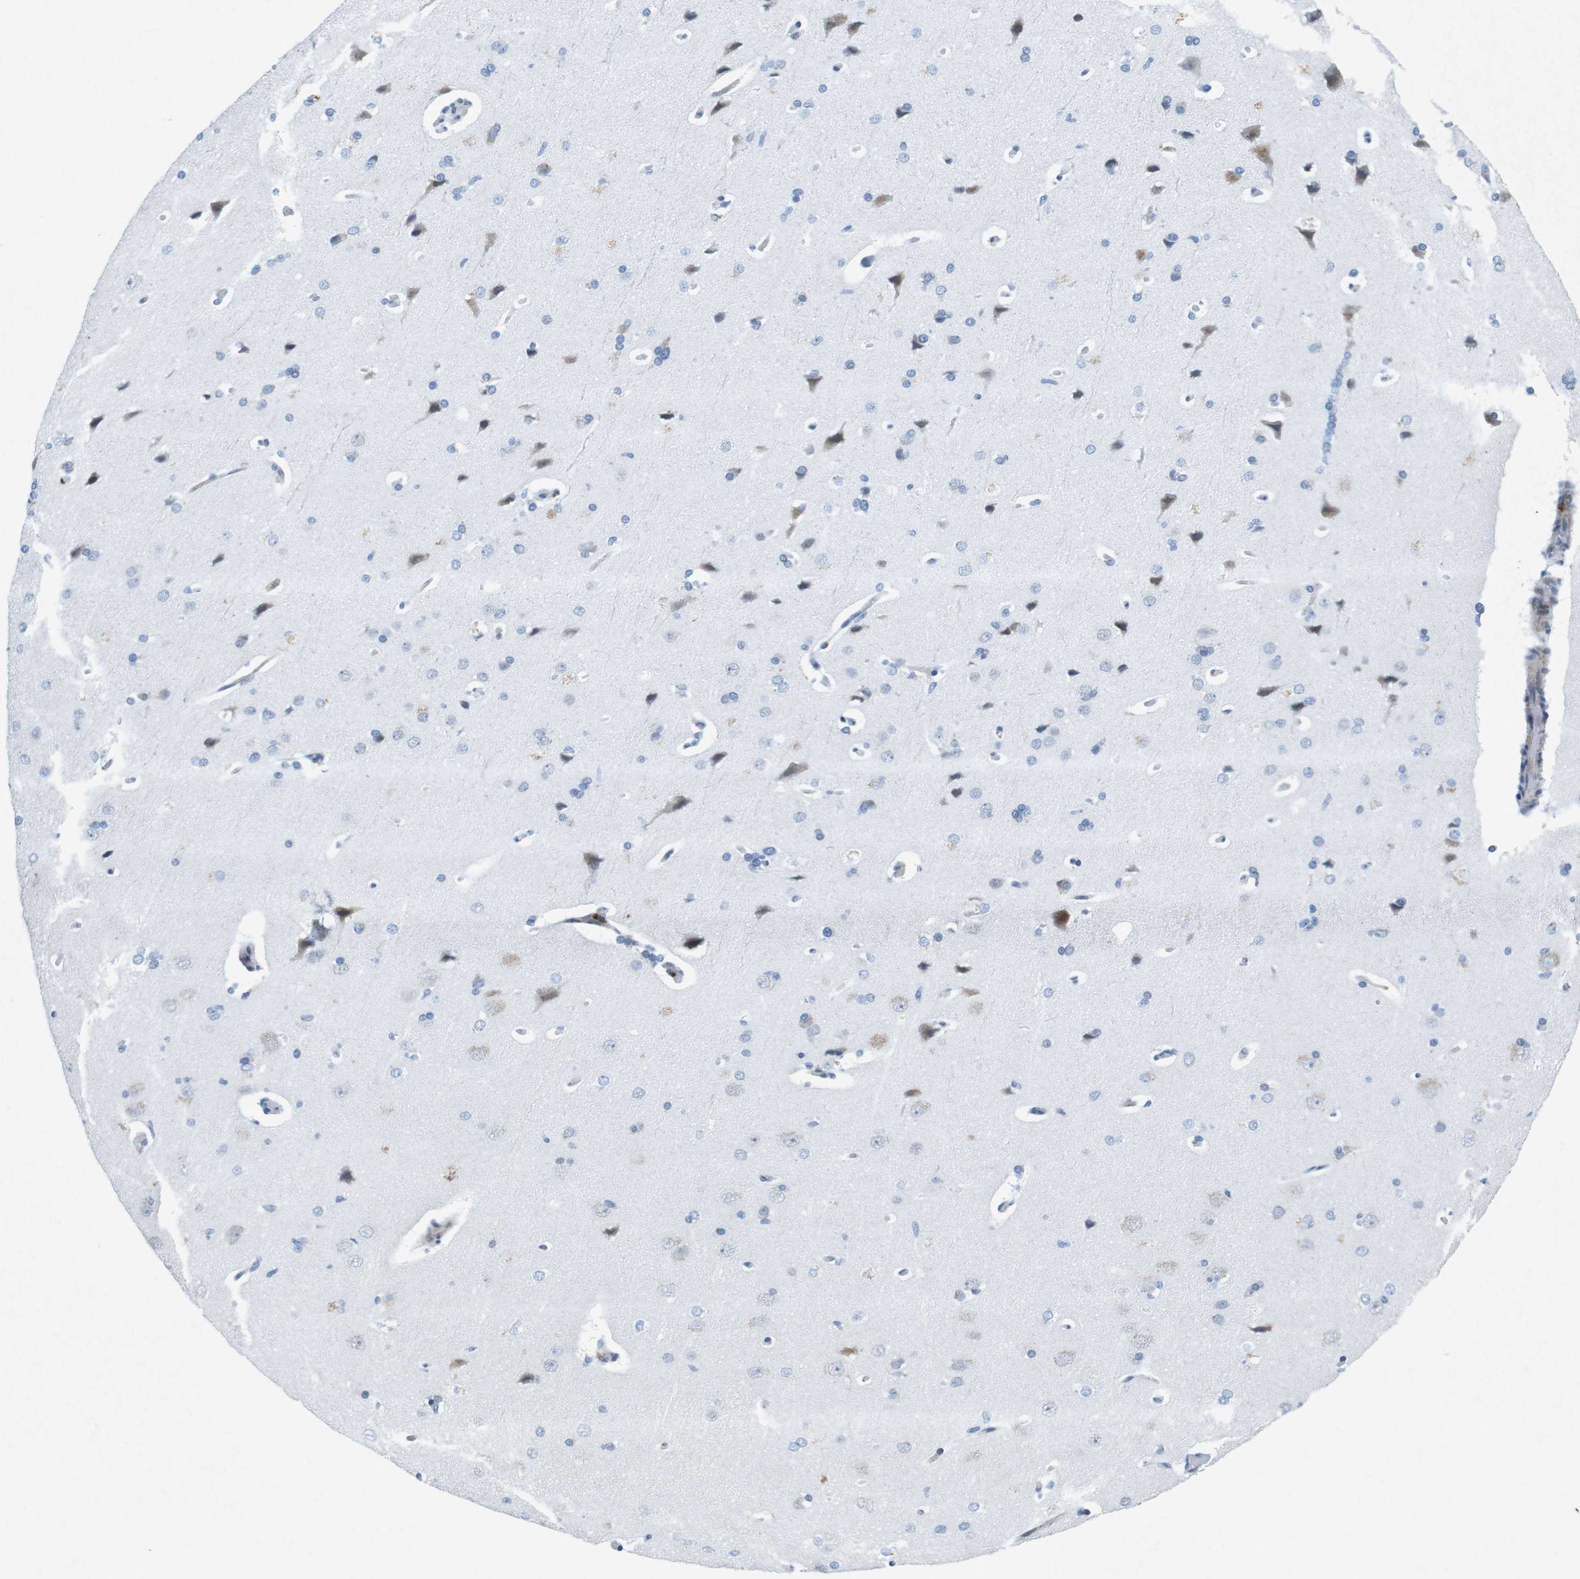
{"staining": {"intensity": "negative", "quantity": "none", "location": "none"}, "tissue": "cerebral cortex", "cell_type": "Endothelial cells", "image_type": "normal", "snomed": [{"axis": "morphology", "description": "Normal tissue, NOS"}, {"axis": "topography", "description": "Cerebral cortex"}], "caption": "This is an IHC micrograph of benign cerebral cortex. There is no expression in endothelial cells.", "gene": "CHAF1A", "patient": {"sex": "male", "age": 62}}